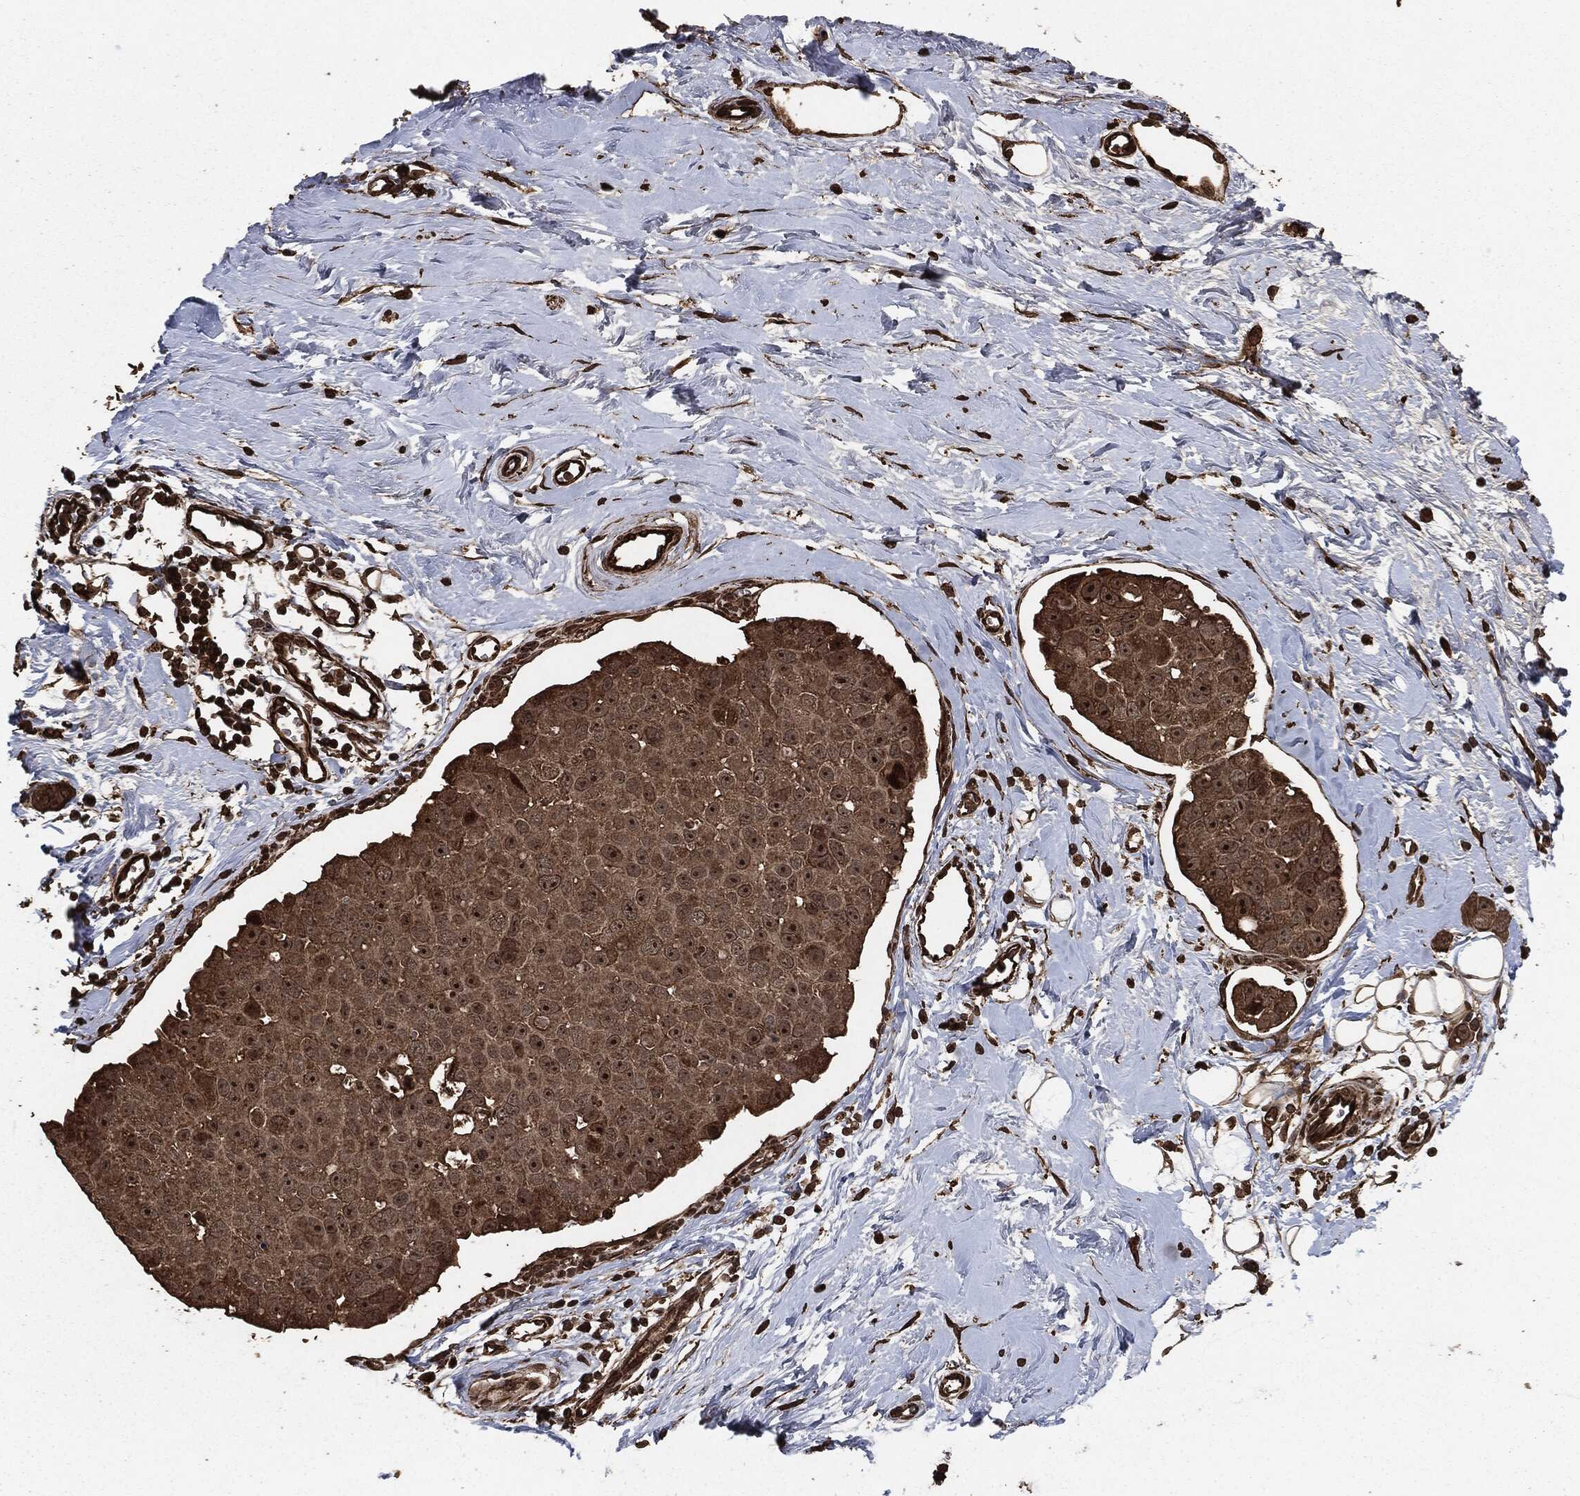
{"staining": {"intensity": "strong", "quantity": "25%-75%", "location": "cytoplasmic/membranous,nuclear"}, "tissue": "breast cancer", "cell_type": "Tumor cells", "image_type": "cancer", "snomed": [{"axis": "morphology", "description": "Duct carcinoma"}, {"axis": "topography", "description": "Breast"}], "caption": "Protein staining of breast invasive ductal carcinoma tissue displays strong cytoplasmic/membranous and nuclear positivity in approximately 25%-75% of tumor cells. Immunohistochemistry (ihc) stains the protein in brown and the nuclei are stained blue.", "gene": "EGFR", "patient": {"sex": "female", "age": 35}}